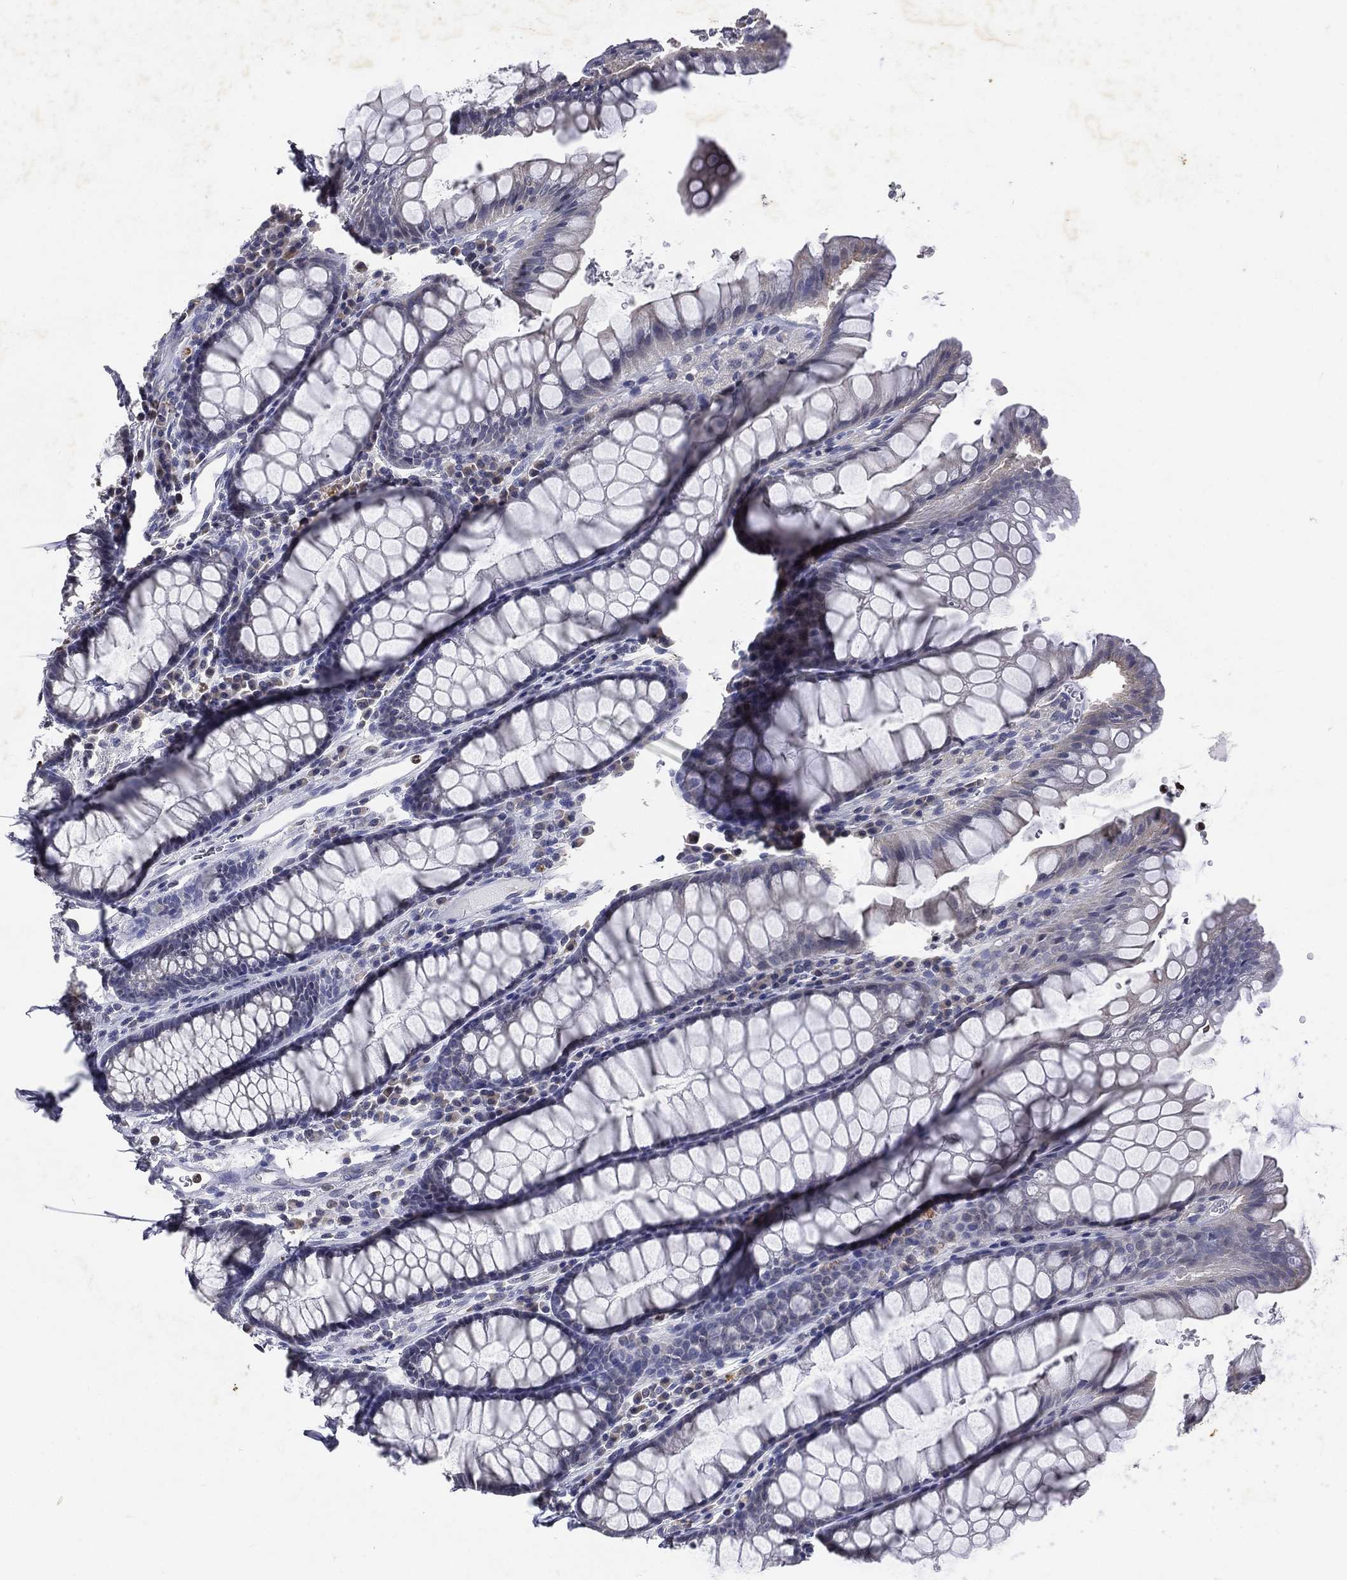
{"staining": {"intensity": "negative", "quantity": "none", "location": "none"}, "tissue": "rectum", "cell_type": "Glandular cells", "image_type": "normal", "snomed": [{"axis": "morphology", "description": "Normal tissue, NOS"}, {"axis": "topography", "description": "Rectum"}], "caption": "An immunohistochemistry (IHC) image of benign rectum is shown. There is no staining in glandular cells of rectum. The staining is performed using DAB brown chromogen with nuclei counter-stained in using hematoxylin.", "gene": "SLC34A2", "patient": {"sex": "female", "age": 68}}